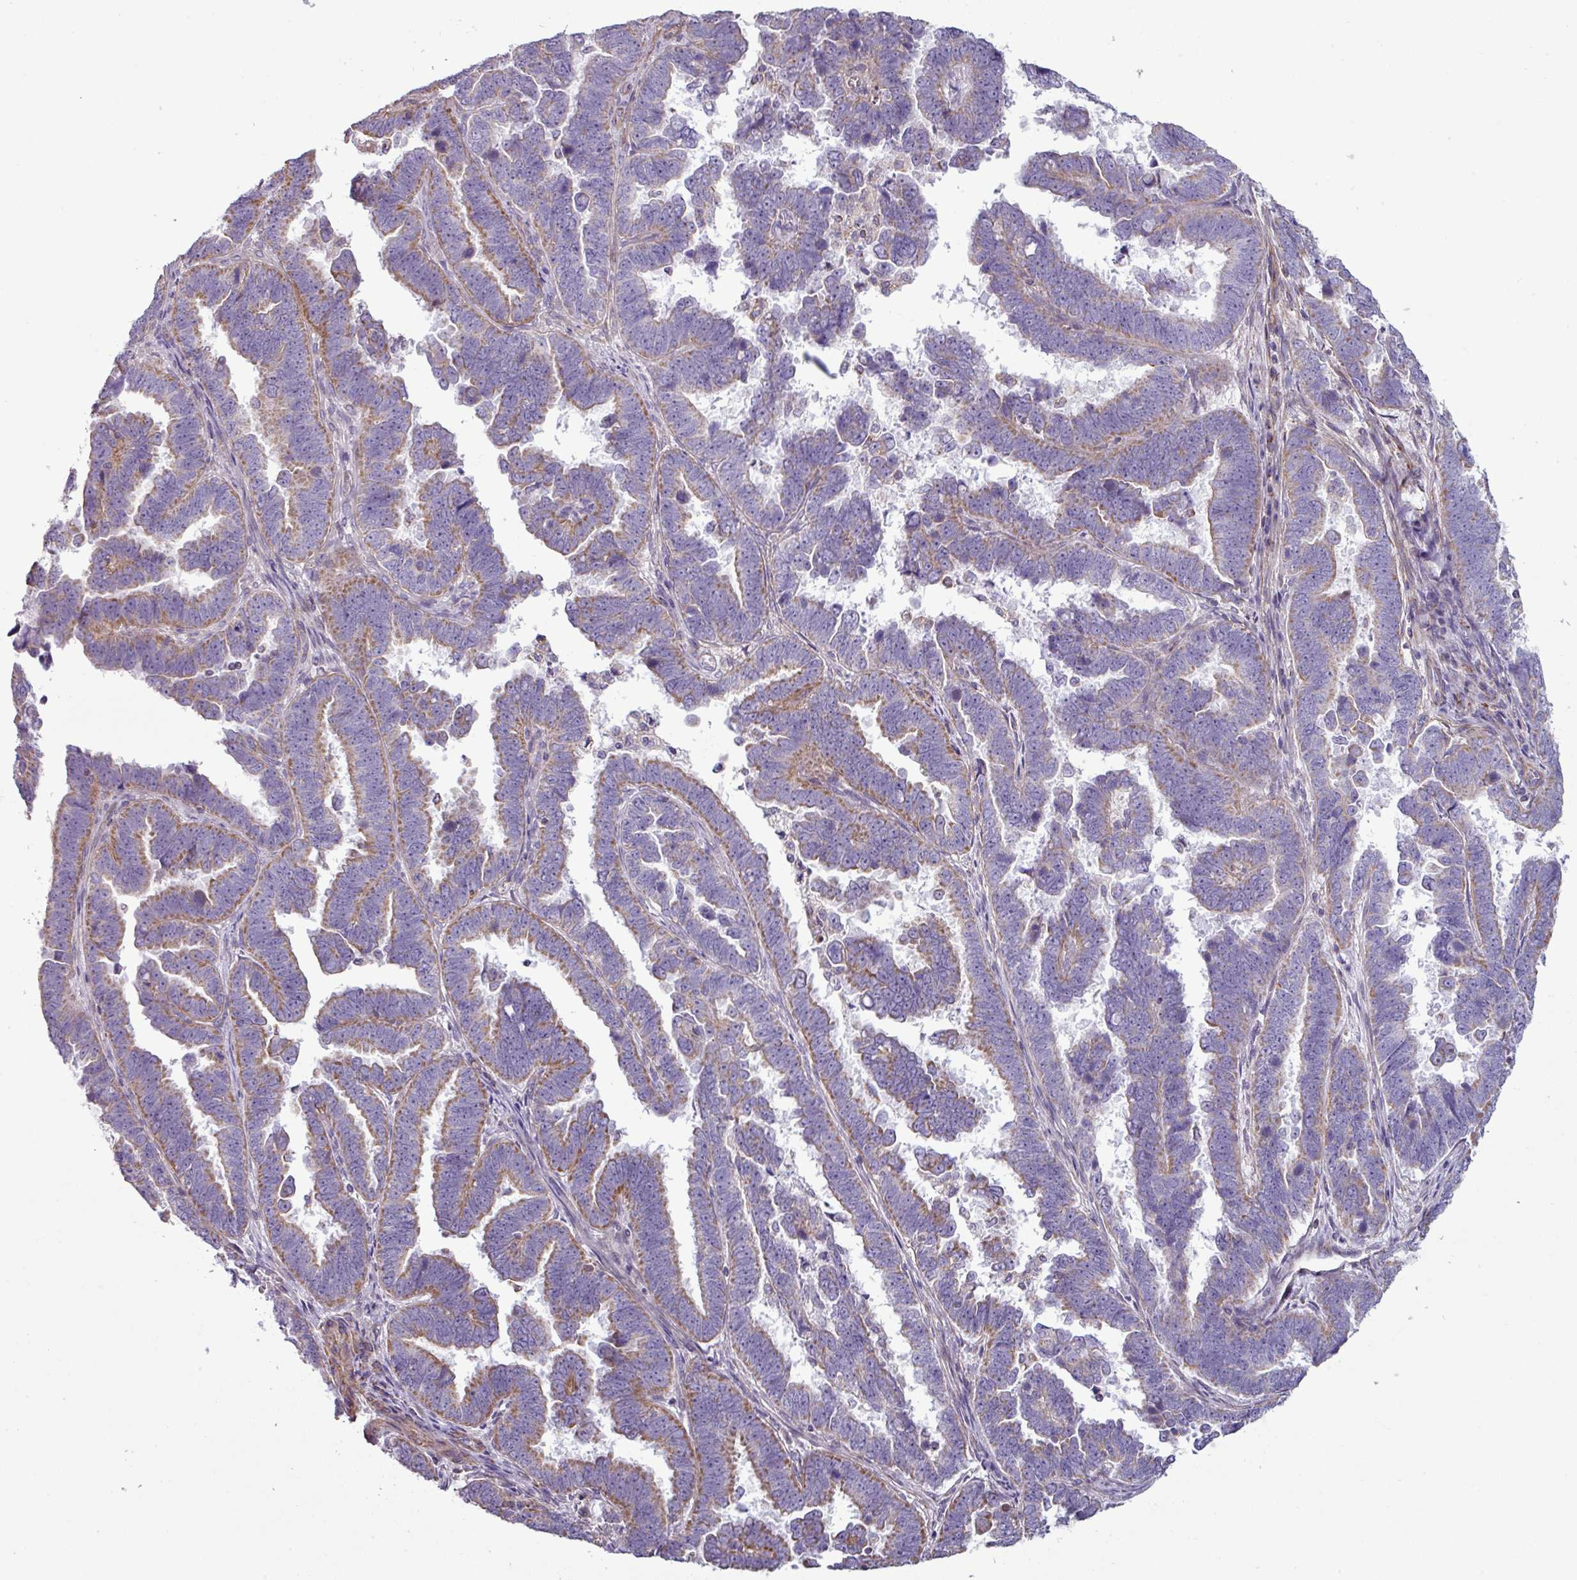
{"staining": {"intensity": "weak", "quantity": "25%-75%", "location": "cytoplasmic/membranous"}, "tissue": "endometrial cancer", "cell_type": "Tumor cells", "image_type": "cancer", "snomed": [{"axis": "morphology", "description": "Adenocarcinoma, NOS"}, {"axis": "topography", "description": "Endometrium"}], "caption": "Weak cytoplasmic/membranous expression is present in approximately 25%-75% of tumor cells in endometrial cancer (adenocarcinoma). The protein is shown in brown color, while the nuclei are stained blue.", "gene": "BTN2A2", "patient": {"sex": "female", "age": 75}}